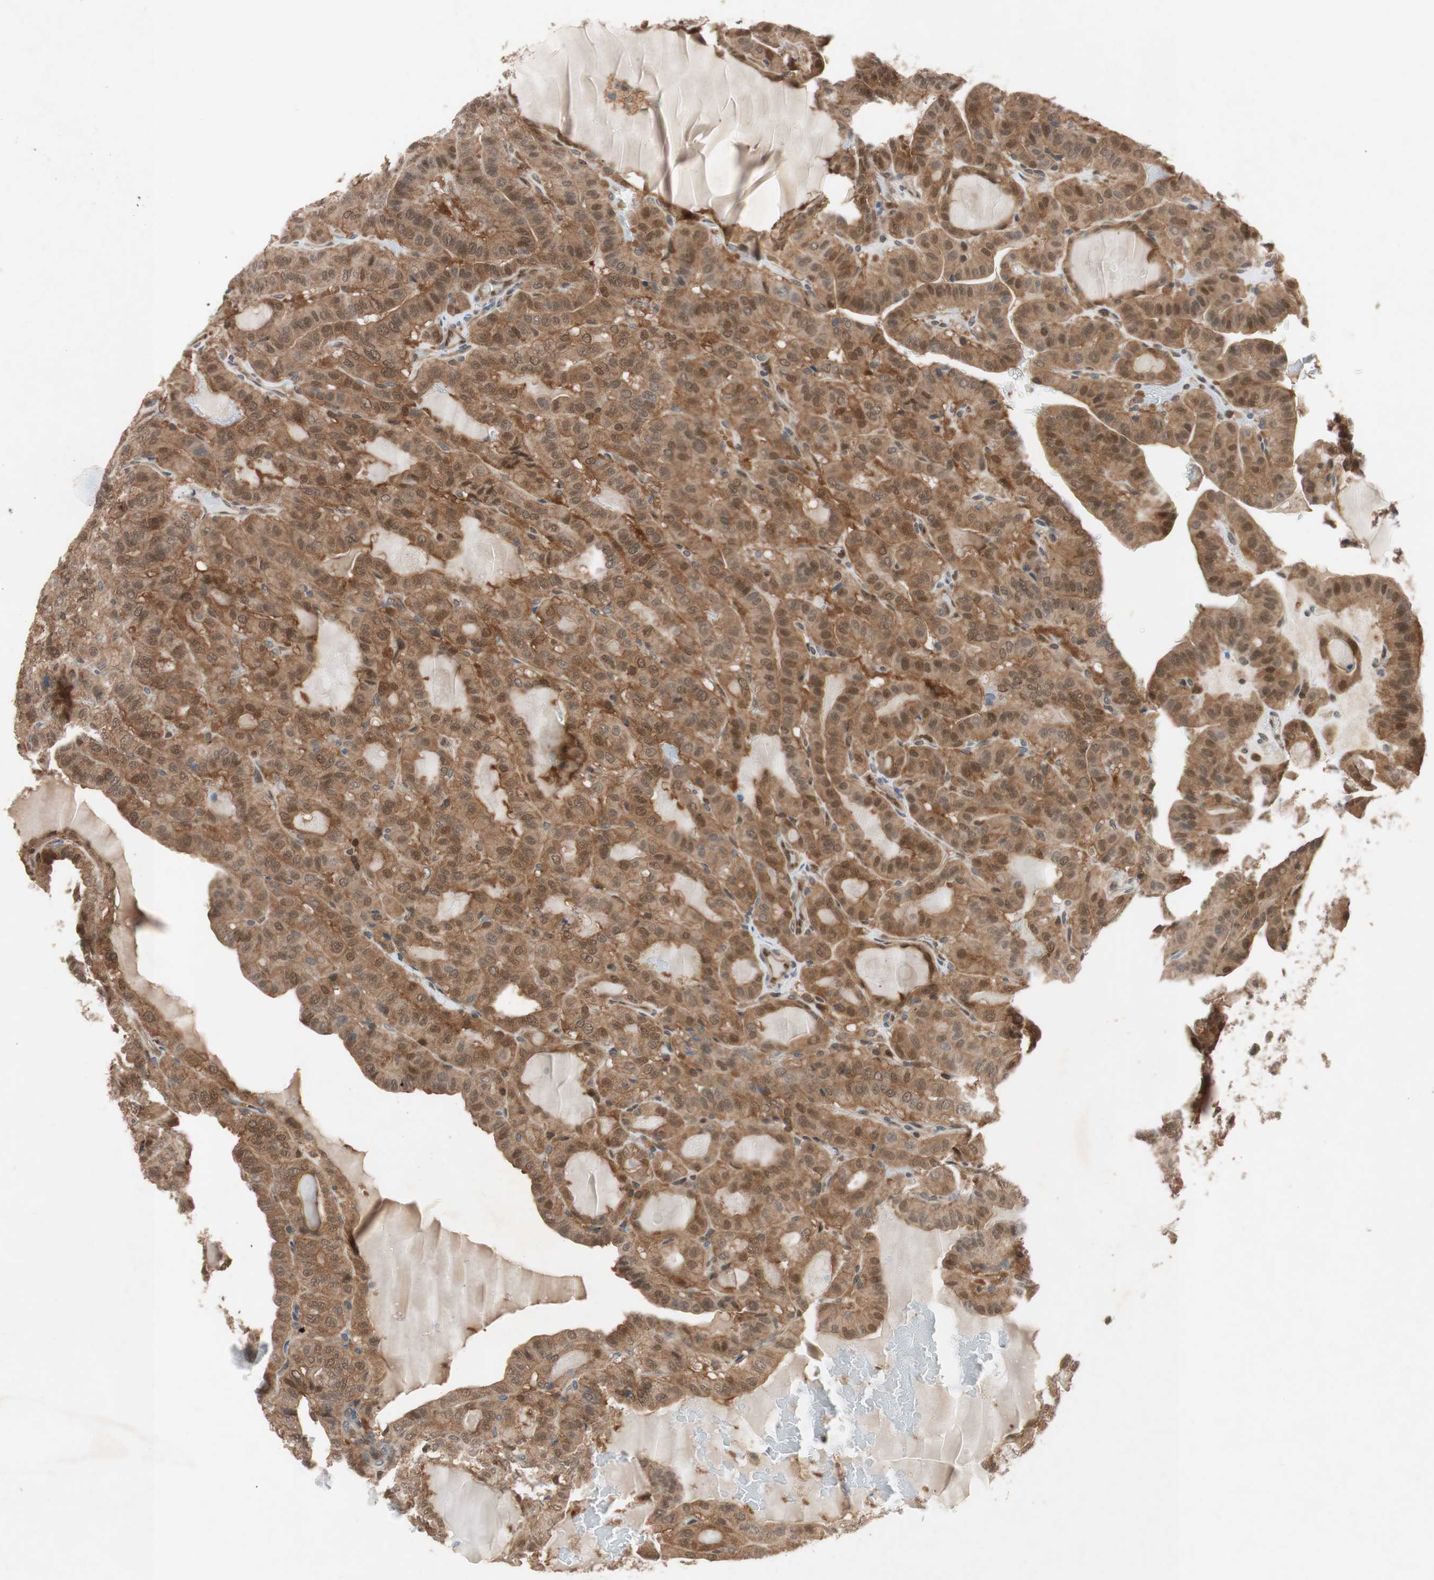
{"staining": {"intensity": "strong", "quantity": ">75%", "location": "cytoplasmic/membranous"}, "tissue": "thyroid cancer", "cell_type": "Tumor cells", "image_type": "cancer", "snomed": [{"axis": "morphology", "description": "Papillary adenocarcinoma, NOS"}, {"axis": "topography", "description": "Thyroid gland"}], "caption": "Thyroid papillary adenocarcinoma tissue exhibits strong cytoplasmic/membranous staining in approximately >75% of tumor cells", "gene": "GALT", "patient": {"sex": "male", "age": 77}}